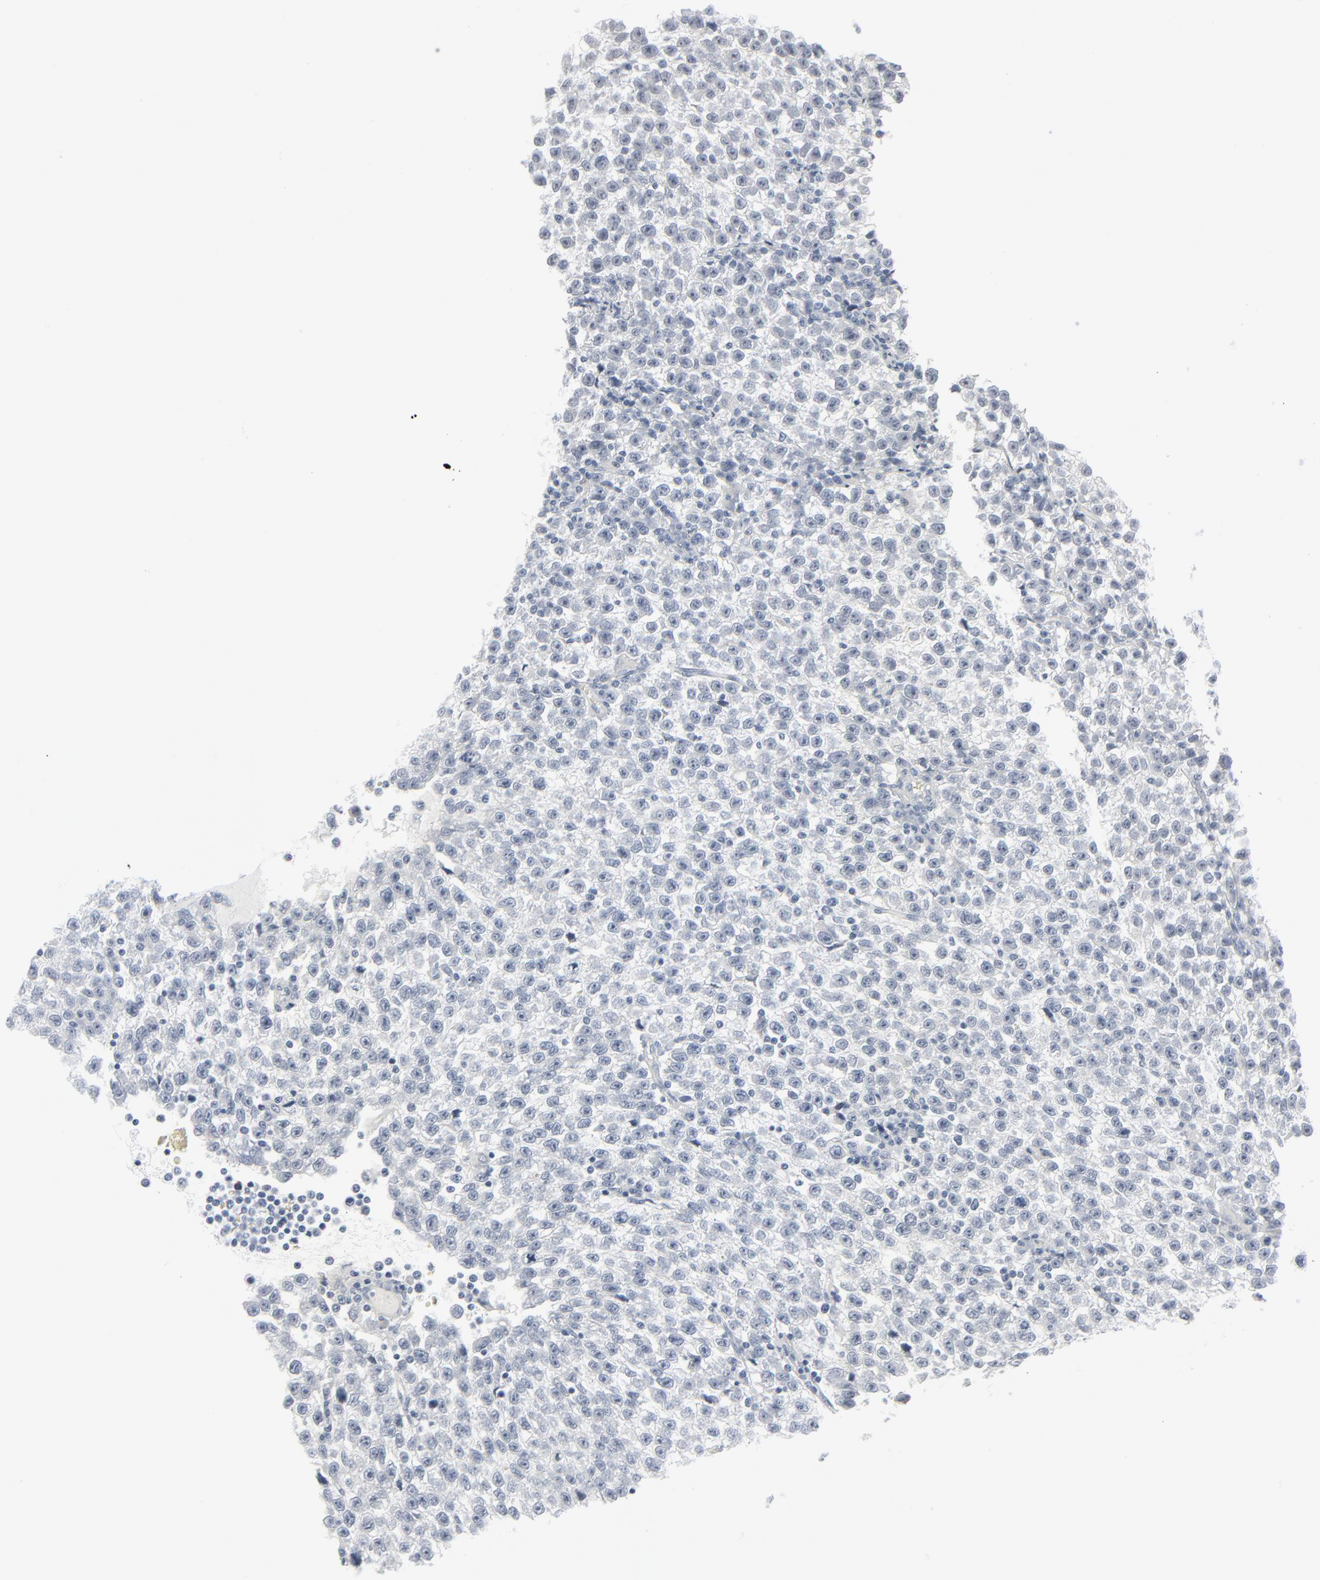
{"staining": {"intensity": "negative", "quantity": "none", "location": "none"}, "tissue": "testis cancer", "cell_type": "Tumor cells", "image_type": "cancer", "snomed": [{"axis": "morphology", "description": "Seminoma, NOS"}, {"axis": "topography", "description": "Testis"}], "caption": "Tumor cells are negative for protein expression in human testis cancer (seminoma).", "gene": "MITF", "patient": {"sex": "male", "age": 52}}